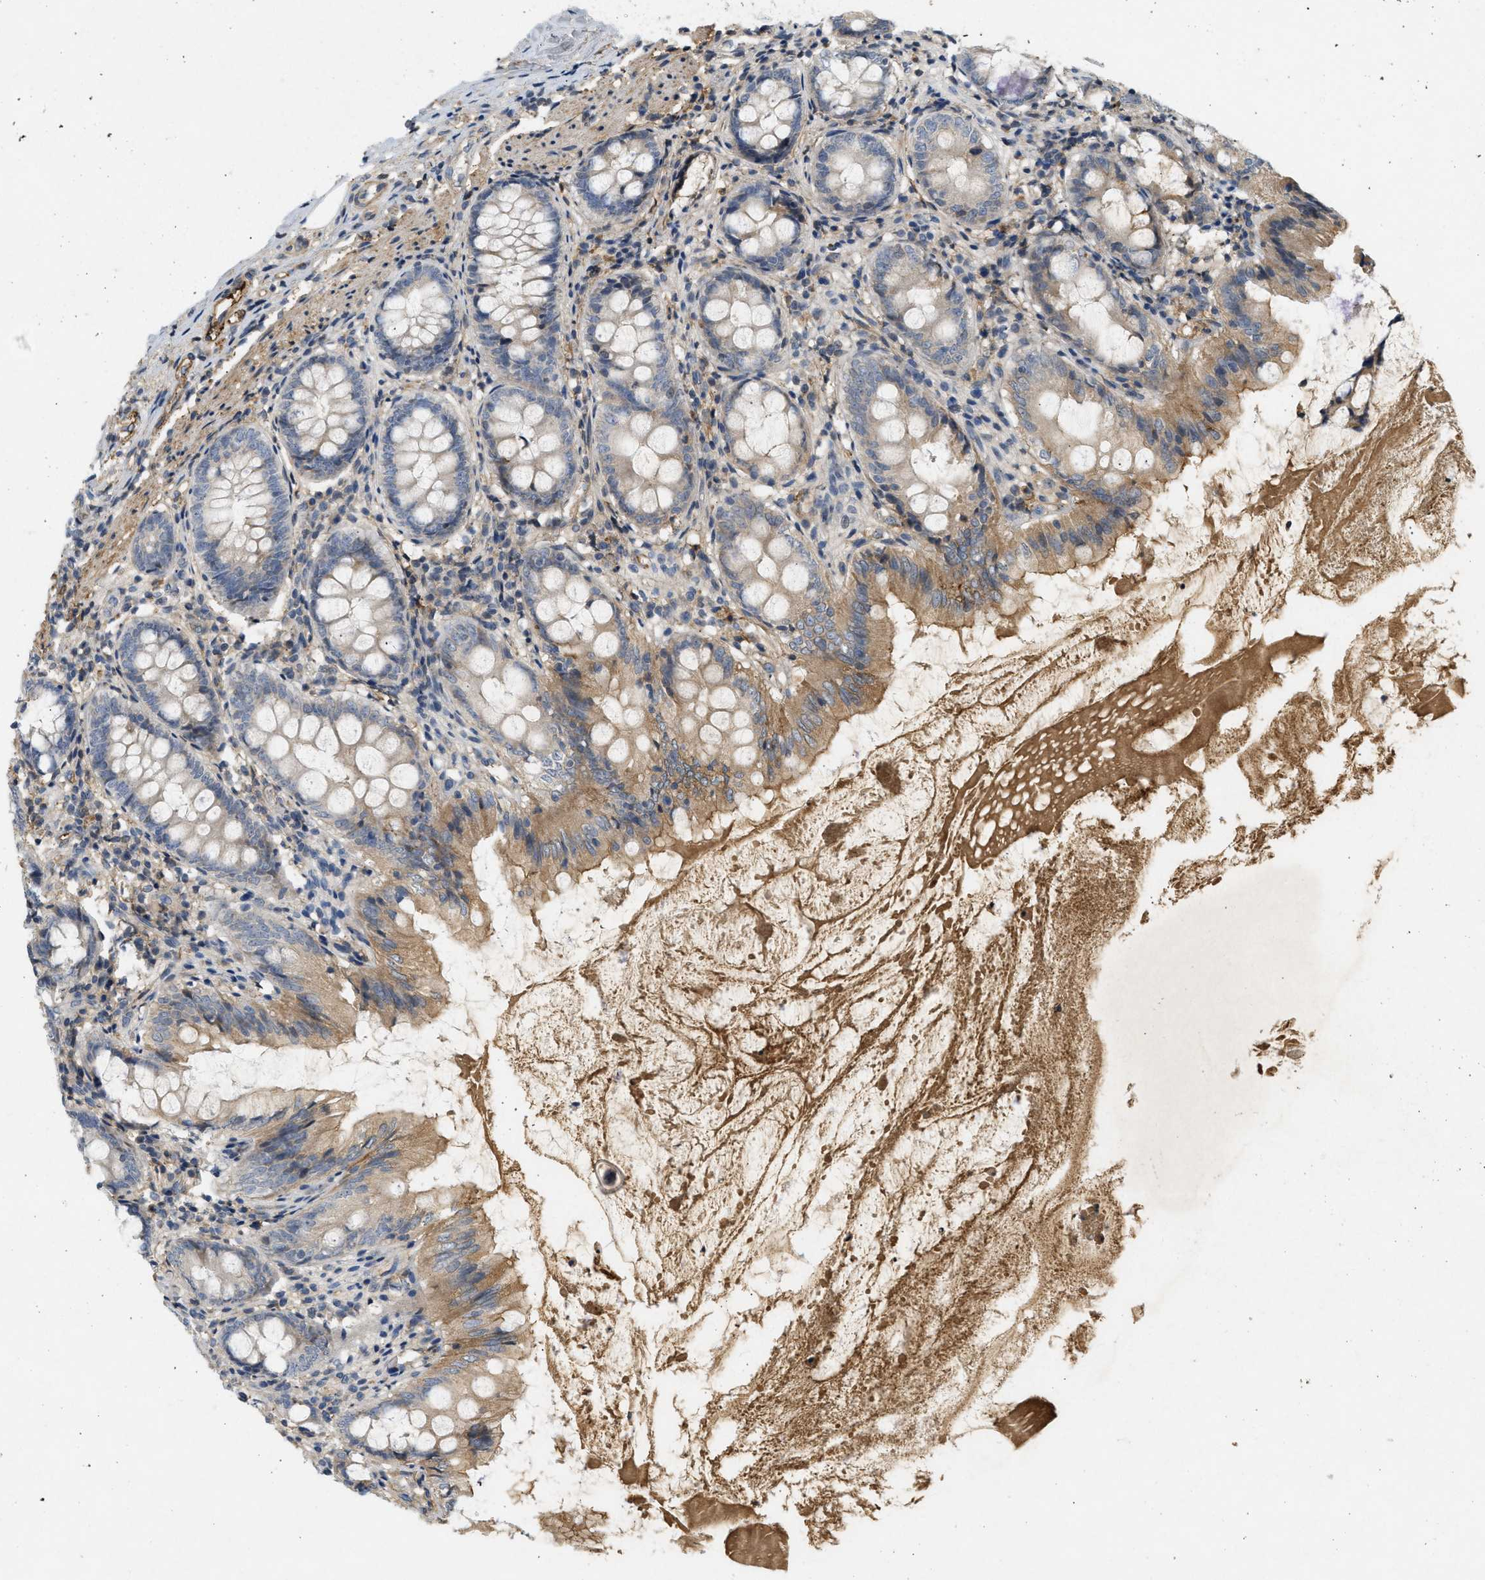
{"staining": {"intensity": "weak", "quantity": "25%-75%", "location": "cytoplasmic/membranous"}, "tissue": "appendix", "cell_type": "Glandular cells", "image_type": "normal", "snomed": [{"axis": "morphology", "description": "Normal tissue, NOS"}, {"axis": "topography", "description": "Appendix"}], "caption": "The immunohistochemical stain labels weak cytoplasmic/membranous staining in glandular cells of normal appendix.", "gene": "F8", "patient": {"sex": "female", "age": 77}}